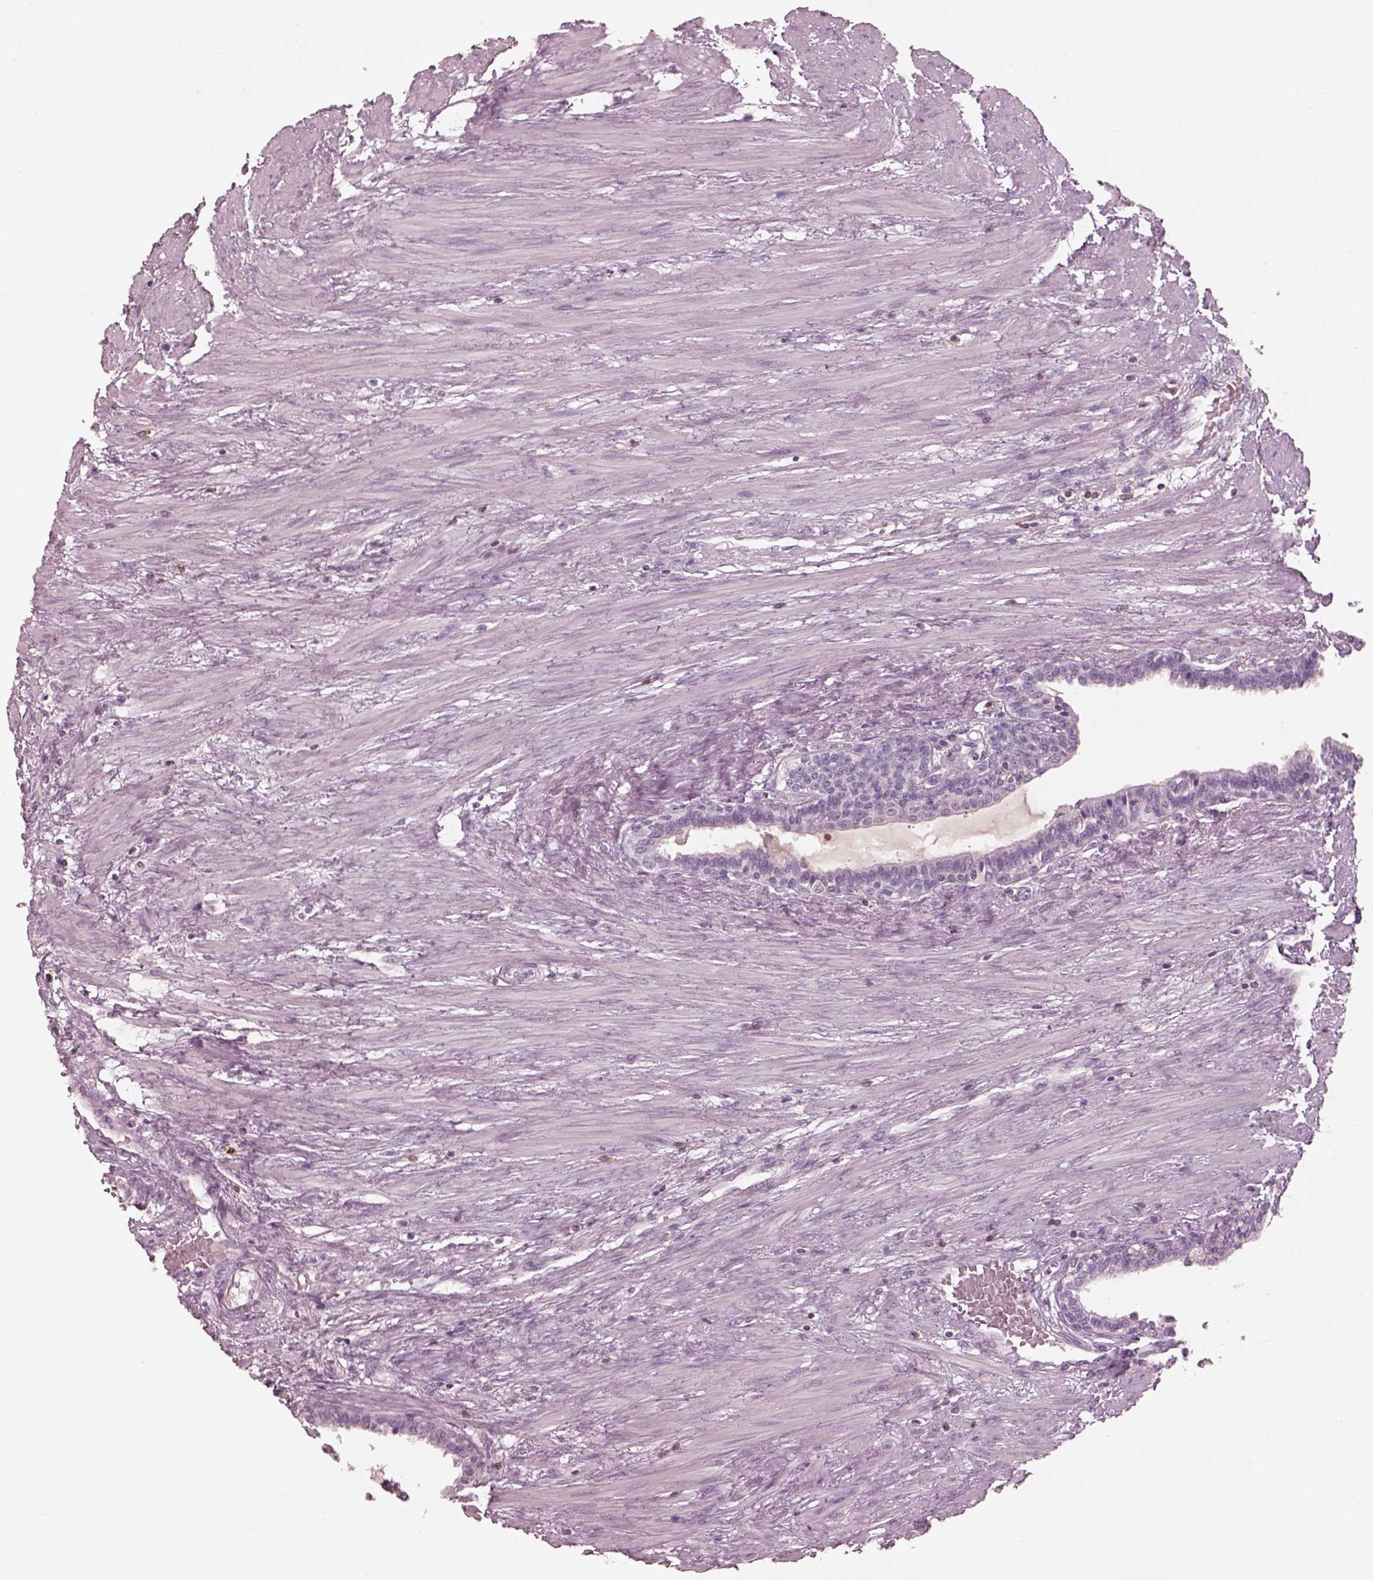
{"staining": {"intensity": "negative", "quantity": "none", "location": "none"}, "tissue": "prostate", "cell_type": "Glandular cells", "image_type": "normal", "snomed": [{"axis": "morphology", "description": "Normal tissue, NOS"}, {"axis": "topography", "description": "Prostate"}], "caption": "Immunohistochemical staining of unremarkable prostate displays no significant positivity in glandular cells. (Brightfield microscopy of DAB (3,3'-diaminobenzidine) immunohistochemistry at high magnification).", "gene": "PDCD1", "patient": {"sex": "male", "age": 55}}